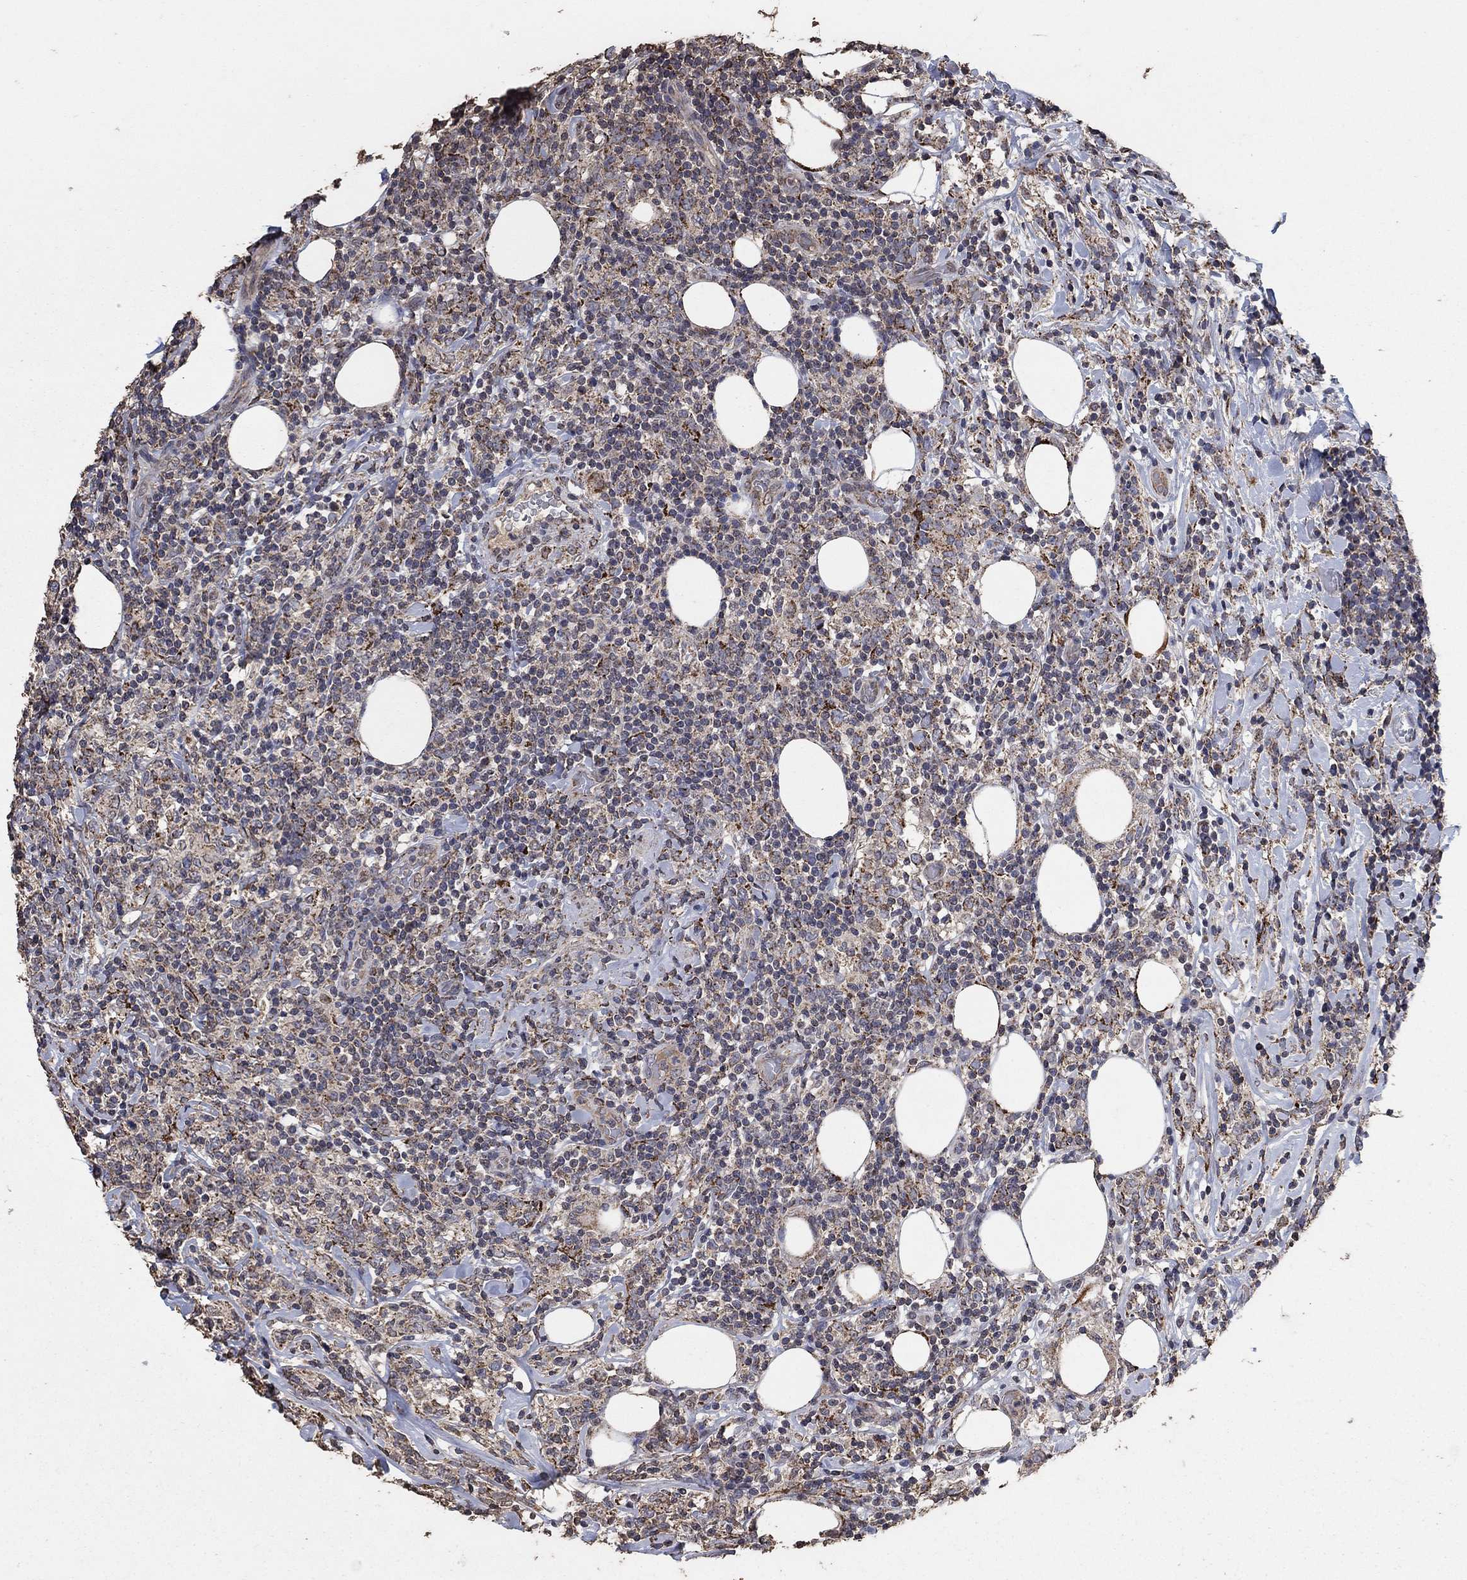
{"staining": {"intensity": "weak", "quantity": ">75%", "location": "cytoplasmic/membranous"}, "tissue": "lymphoma", "cell_type": "Tumor cells", "image_type": "cancer", "snomed": [{"axis": "morphology", "description": "Malignant lymphoma, non-Hodgkin's type, High grade"}, {"axis": "topography", "description": "Lymph node"}], "caption": "Human high-grade malignant lymphoma, non-Hodgkin's type stained with a protein marker exhibits weak staining in tumor cells.", "gene": "MRPS24", "patient": {"sex": "female", "age": 84}}